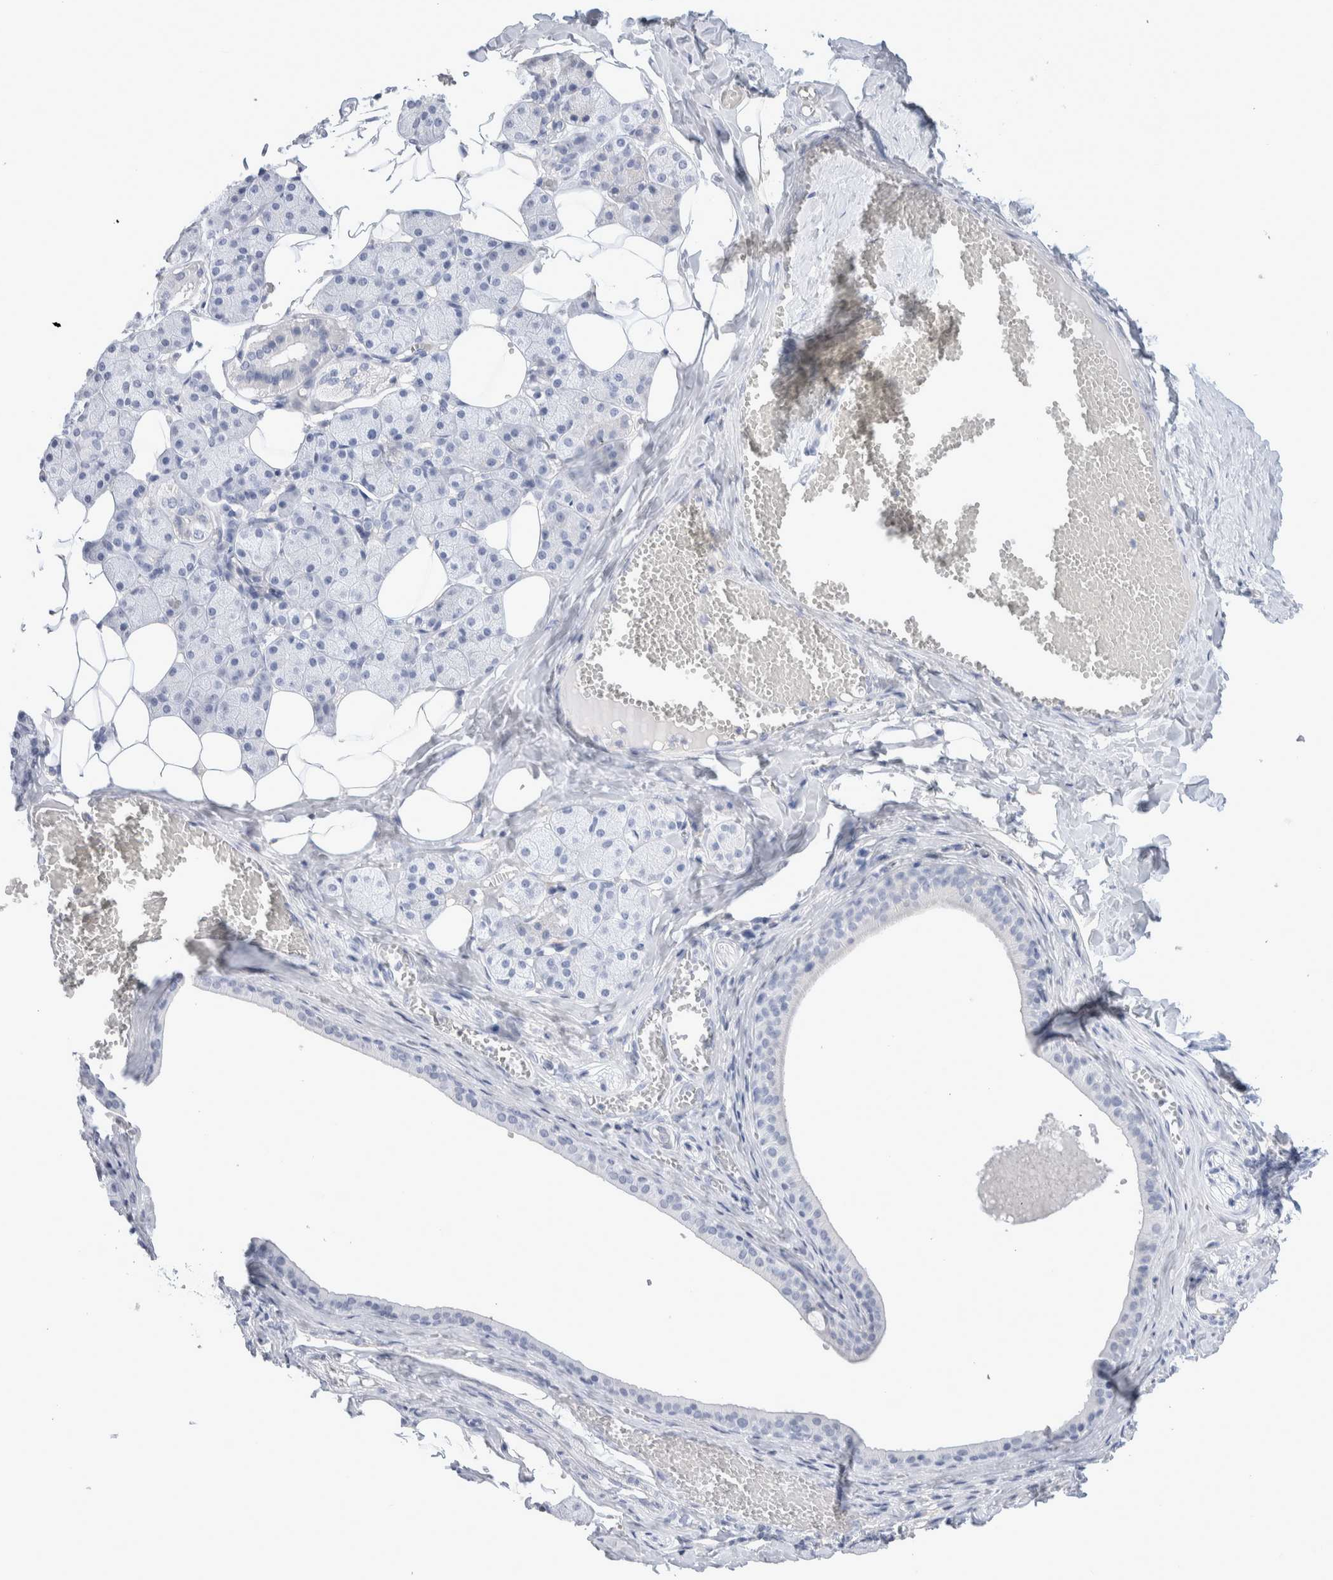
{"staining": {"intensity": "negative", "quantity": "none", "location": "none"}, "tissue": "salivary gland", "cell_type": "Glandular cells", "image_type": "normal", "snomed": [{"axis": "morphology", "description": "Normal tissue, NOS"}, {"axis": "topography", "description": "Salivary gland"}], "caption": "Glandular cells show no significant positivity in unremarkable salivary gland.", "gene": "GDA", "patient": {"sex": "female", "age": 33}}